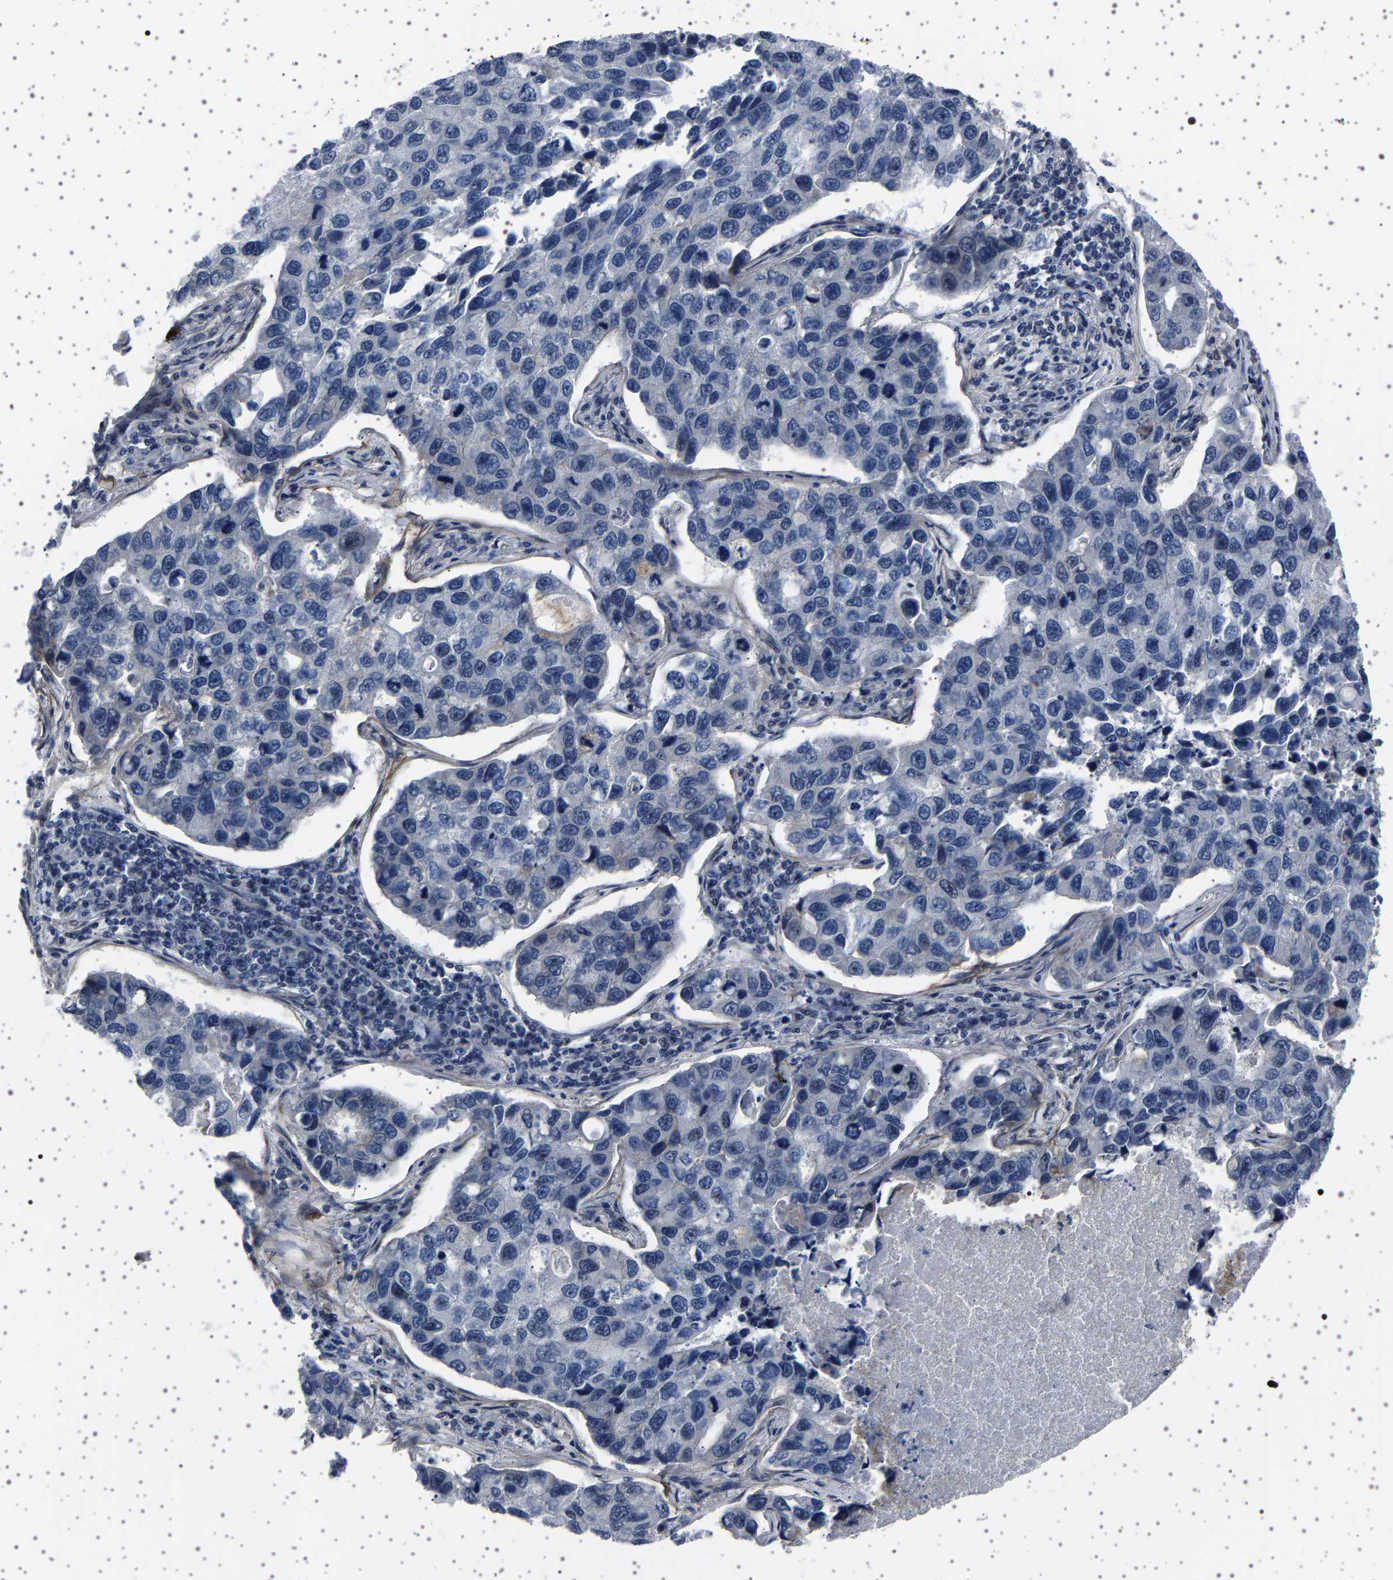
{"staining": {"intensity": "negative", "quantity": "none", "location": "none"}, "tissue": "lung cancer", "cell_type": "Tumor cells", "image_type": "cancer", "snomed": [{"axis": "morphology", "description": "Adenocarcinoma, NOS"}, {"axis": "topography", "description": "Lung"}], "caption": "Immunohistochemistry (IHC) histopathology image of neoplastic tissue: human lung cancer stained with DAB (3,3'-diaminobenzidine) demonstrates no significant protein positivity in tumor cells.", "gene": "PAK5", "patient": {"sex": "male", "age": 64}}